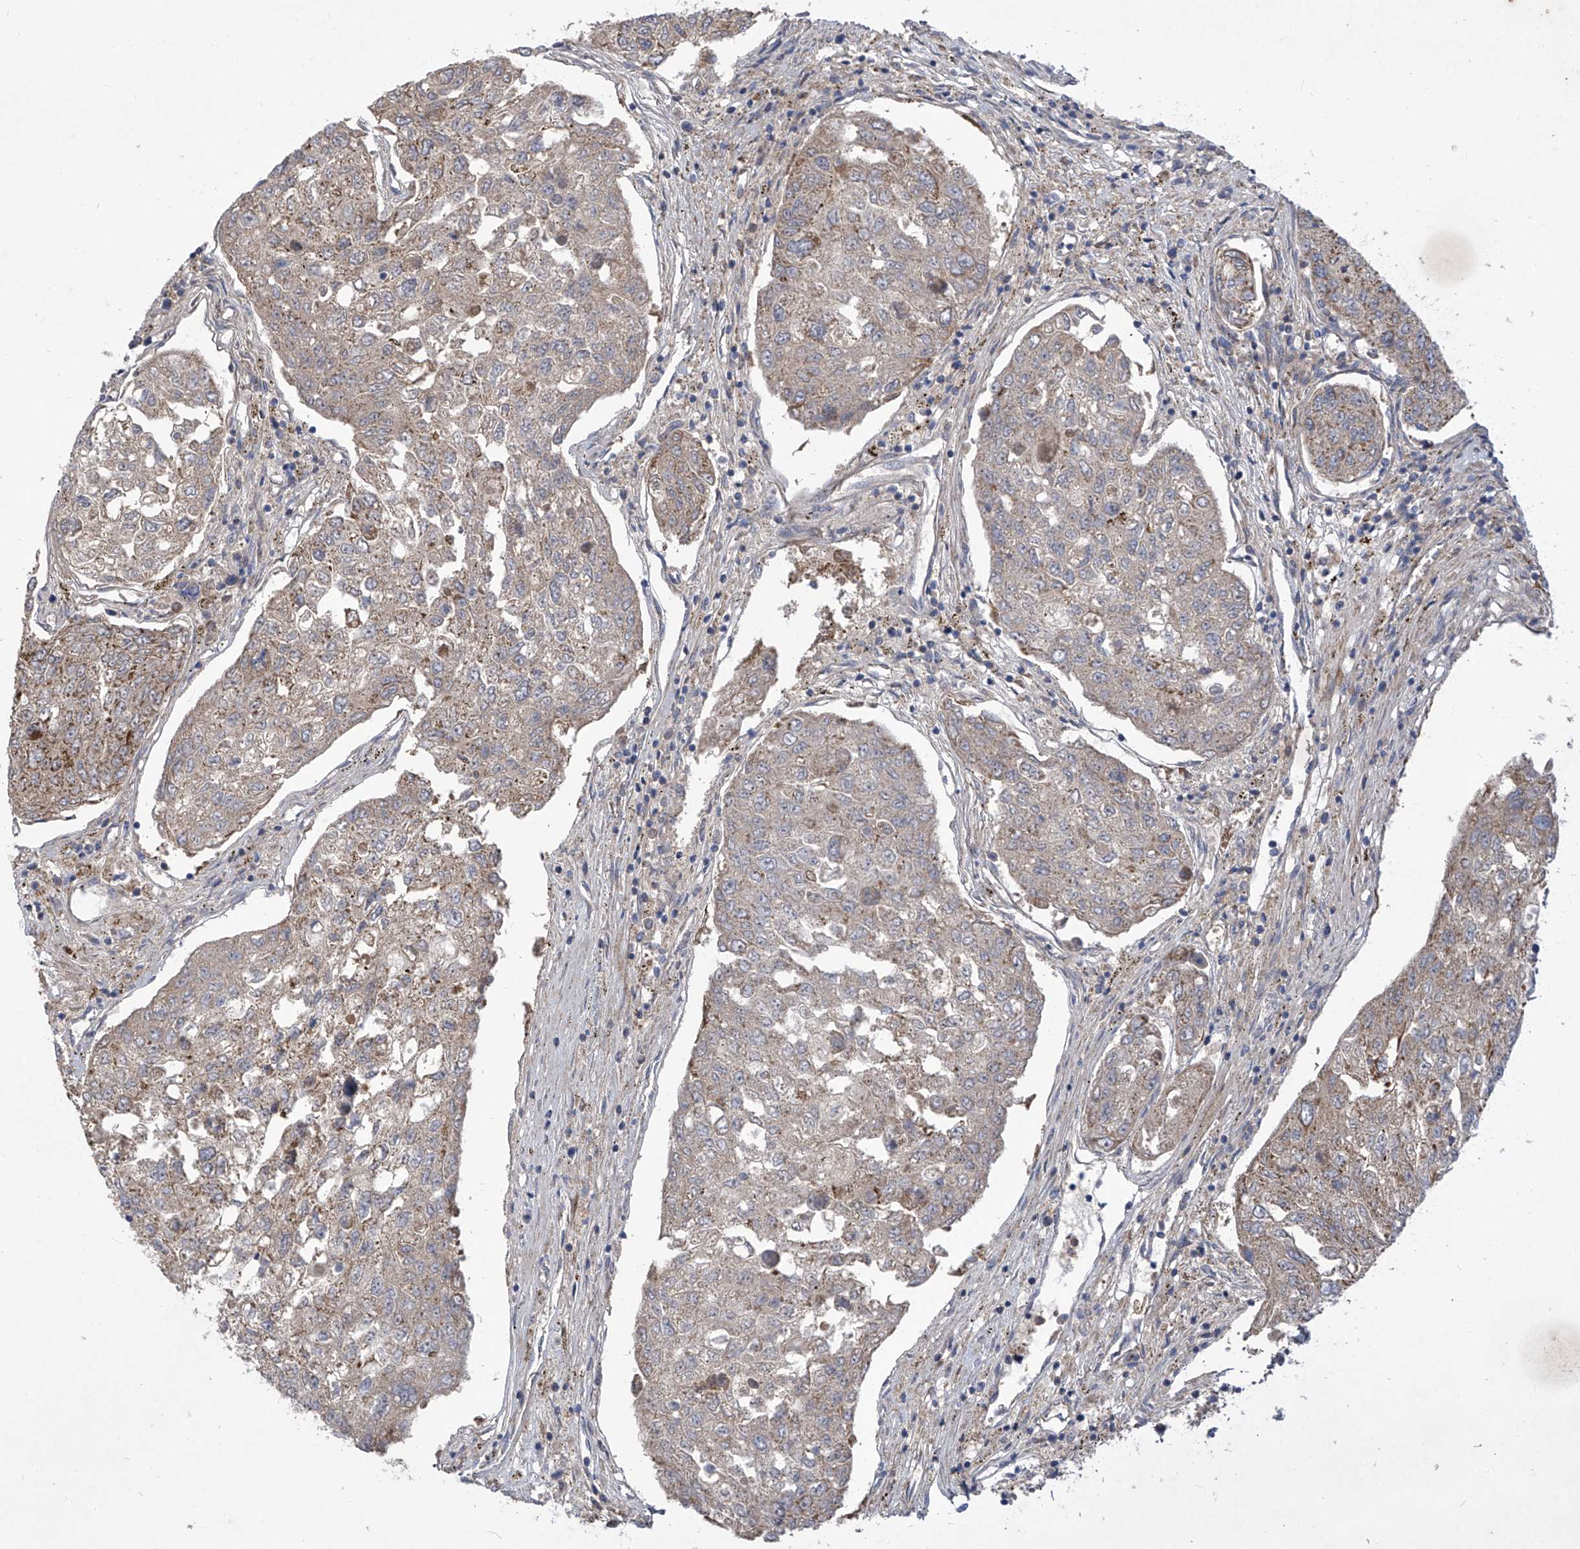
{"staining": {"intensity": "weak", "quantity": "25%-75%", "location": "cytoplasmic/membranous"}, "tissue": "urothelial cancer", "cell_type": "Tumor cells", "image_type": "cancer", "snomed": [{"axis": "morphology", "description": "Urothelial carcinoma, High grade"}, {"axis": "topography", "description": "Lymph node"}, {"axis": "topography", "description": "Urinary bladder"}], "caption": "Tumor cells reveal low levels of weak cytoplasmic/membranous staining in approximately 25%-75% of cells in human urothelial carcinoma (high-grade).", "gene": "COQ3", "patient": {"sex": "male", "age": 51}}